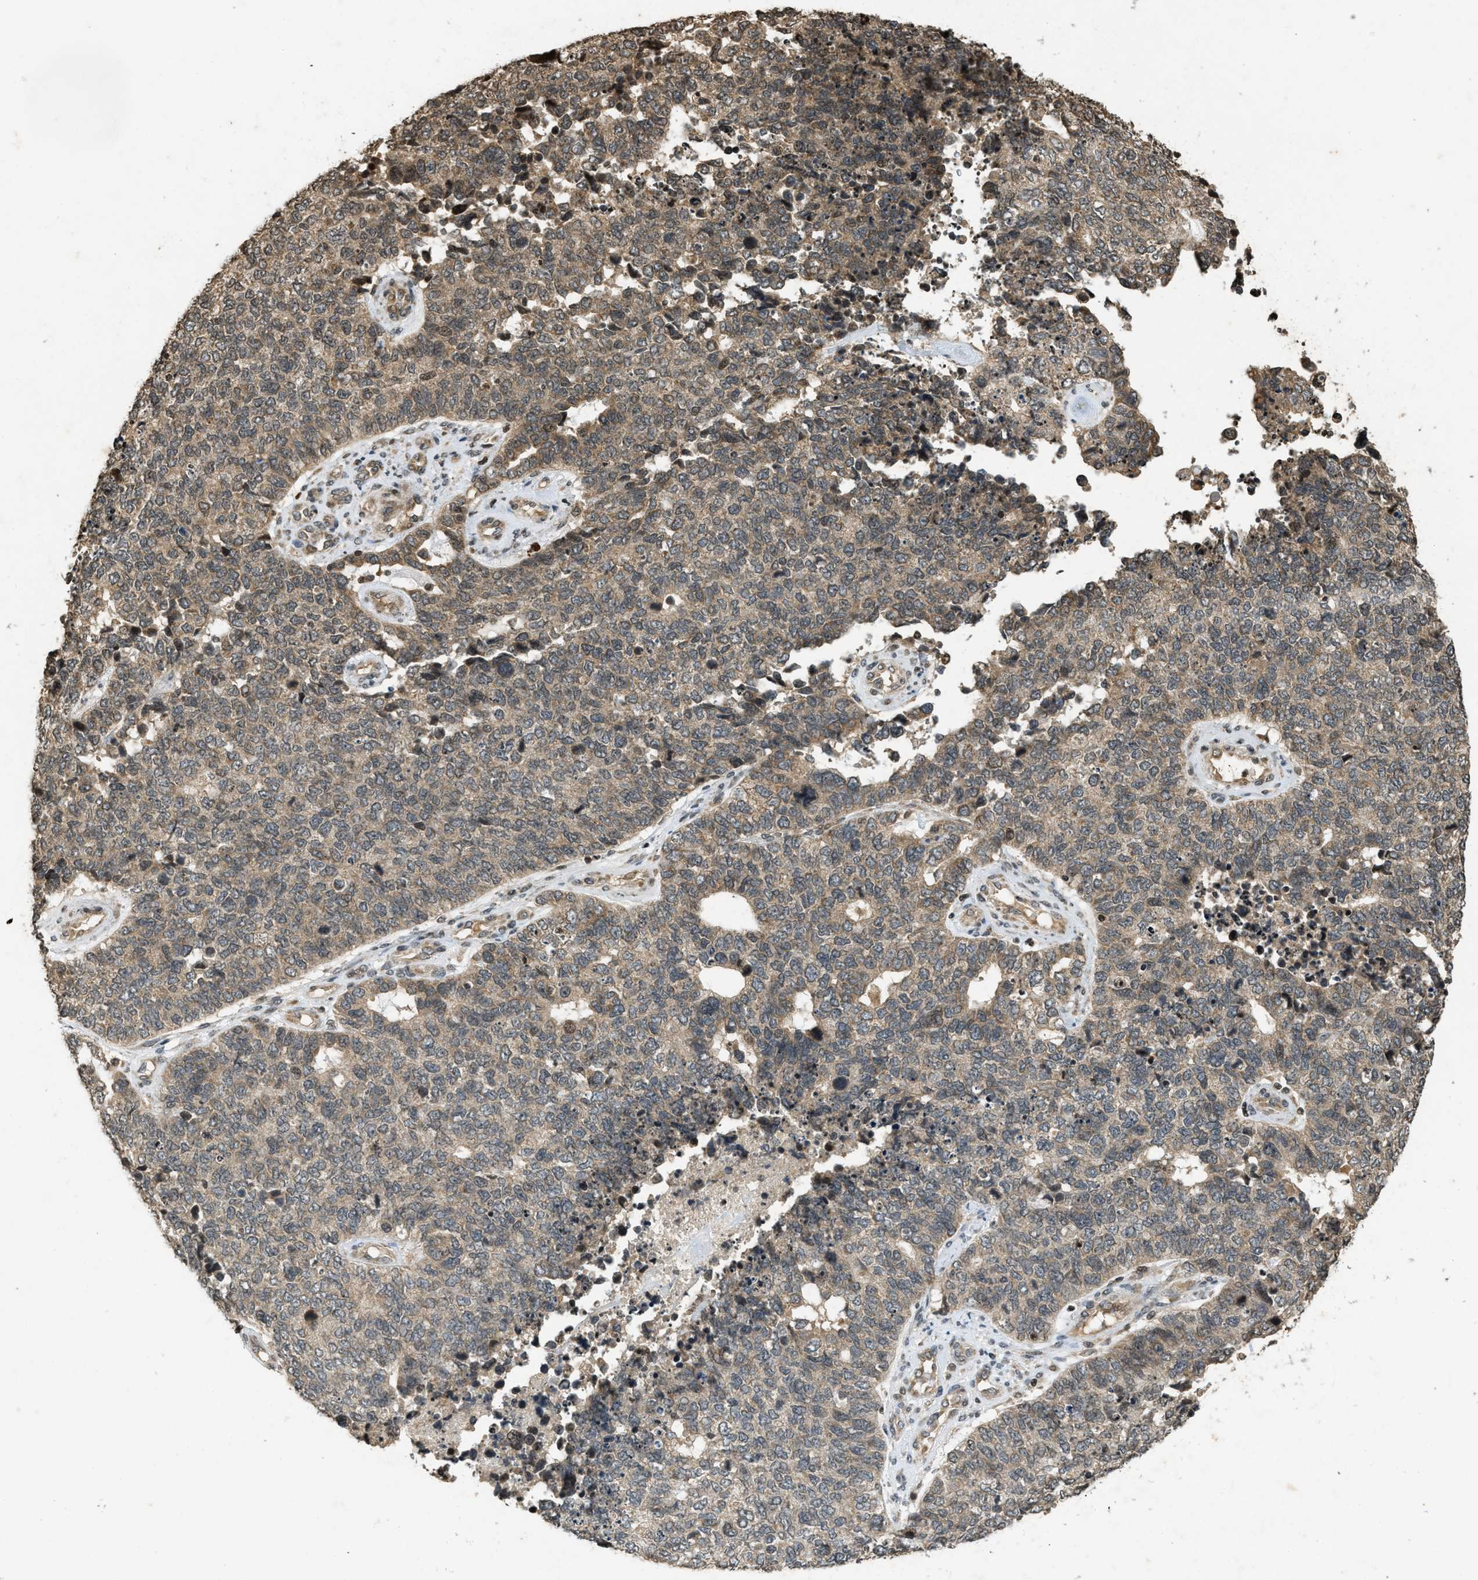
{"staining": {"intensity": "moderate", "quantity": ">75%", "location": "cytoplasmic/membranous"}, "tissue": "cervical cancer", "cell_type": "Tumor cells", "image_type": "cancer", "snomed": [{"axis": "morphology", "description": "Squamous cell carcinoma, NOS"}, {"axis": "topography", "description": "Cervix"}], "caption": "Immunohistochemical staining of human cervical cancer displays moderate cytoplasmic/membranous protein positivity in approximately >75% of tumor cells.", "gene": "SIAH1", "patient": {"sex": "female", "age": 63}}